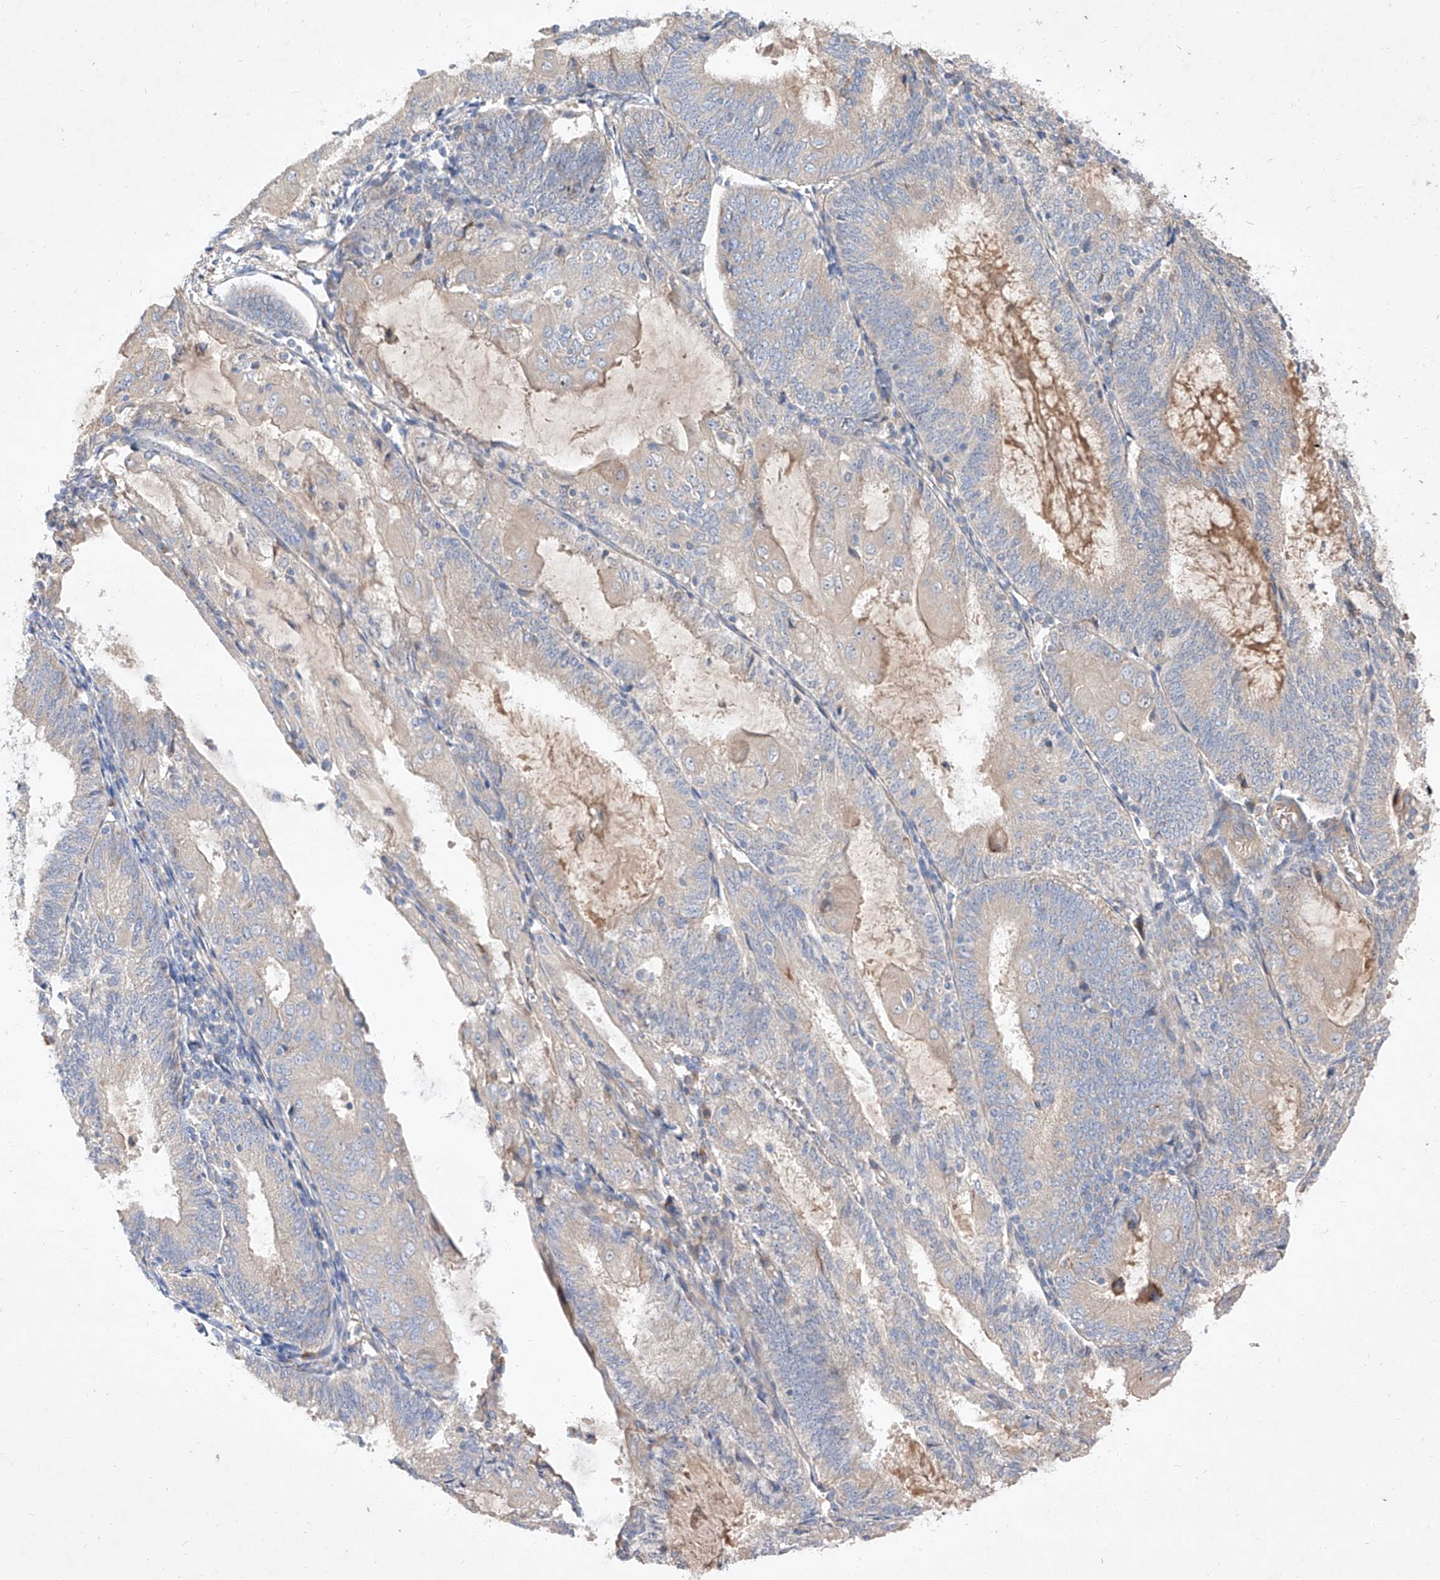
{"staining": {"intensity": "negative", "quantity": "none", "location": "none"}, "tissue": "endometrial cancer", "cell_type": "Tumor cells", "image_type": "cancer", "snomed": [{"axis": "morphology", "description": "Adenocarcinoma, NOS"}, {"axis": "topography", "description": "Endometrium"}], "caption": "This is an immunohistochemistry (IHC) photomicrograph of human endometrial adenocarcinoma. There is no expression in tumor cells.", "gene": "DIRAS3", "patient": {"sex": "female", "age": 81}}